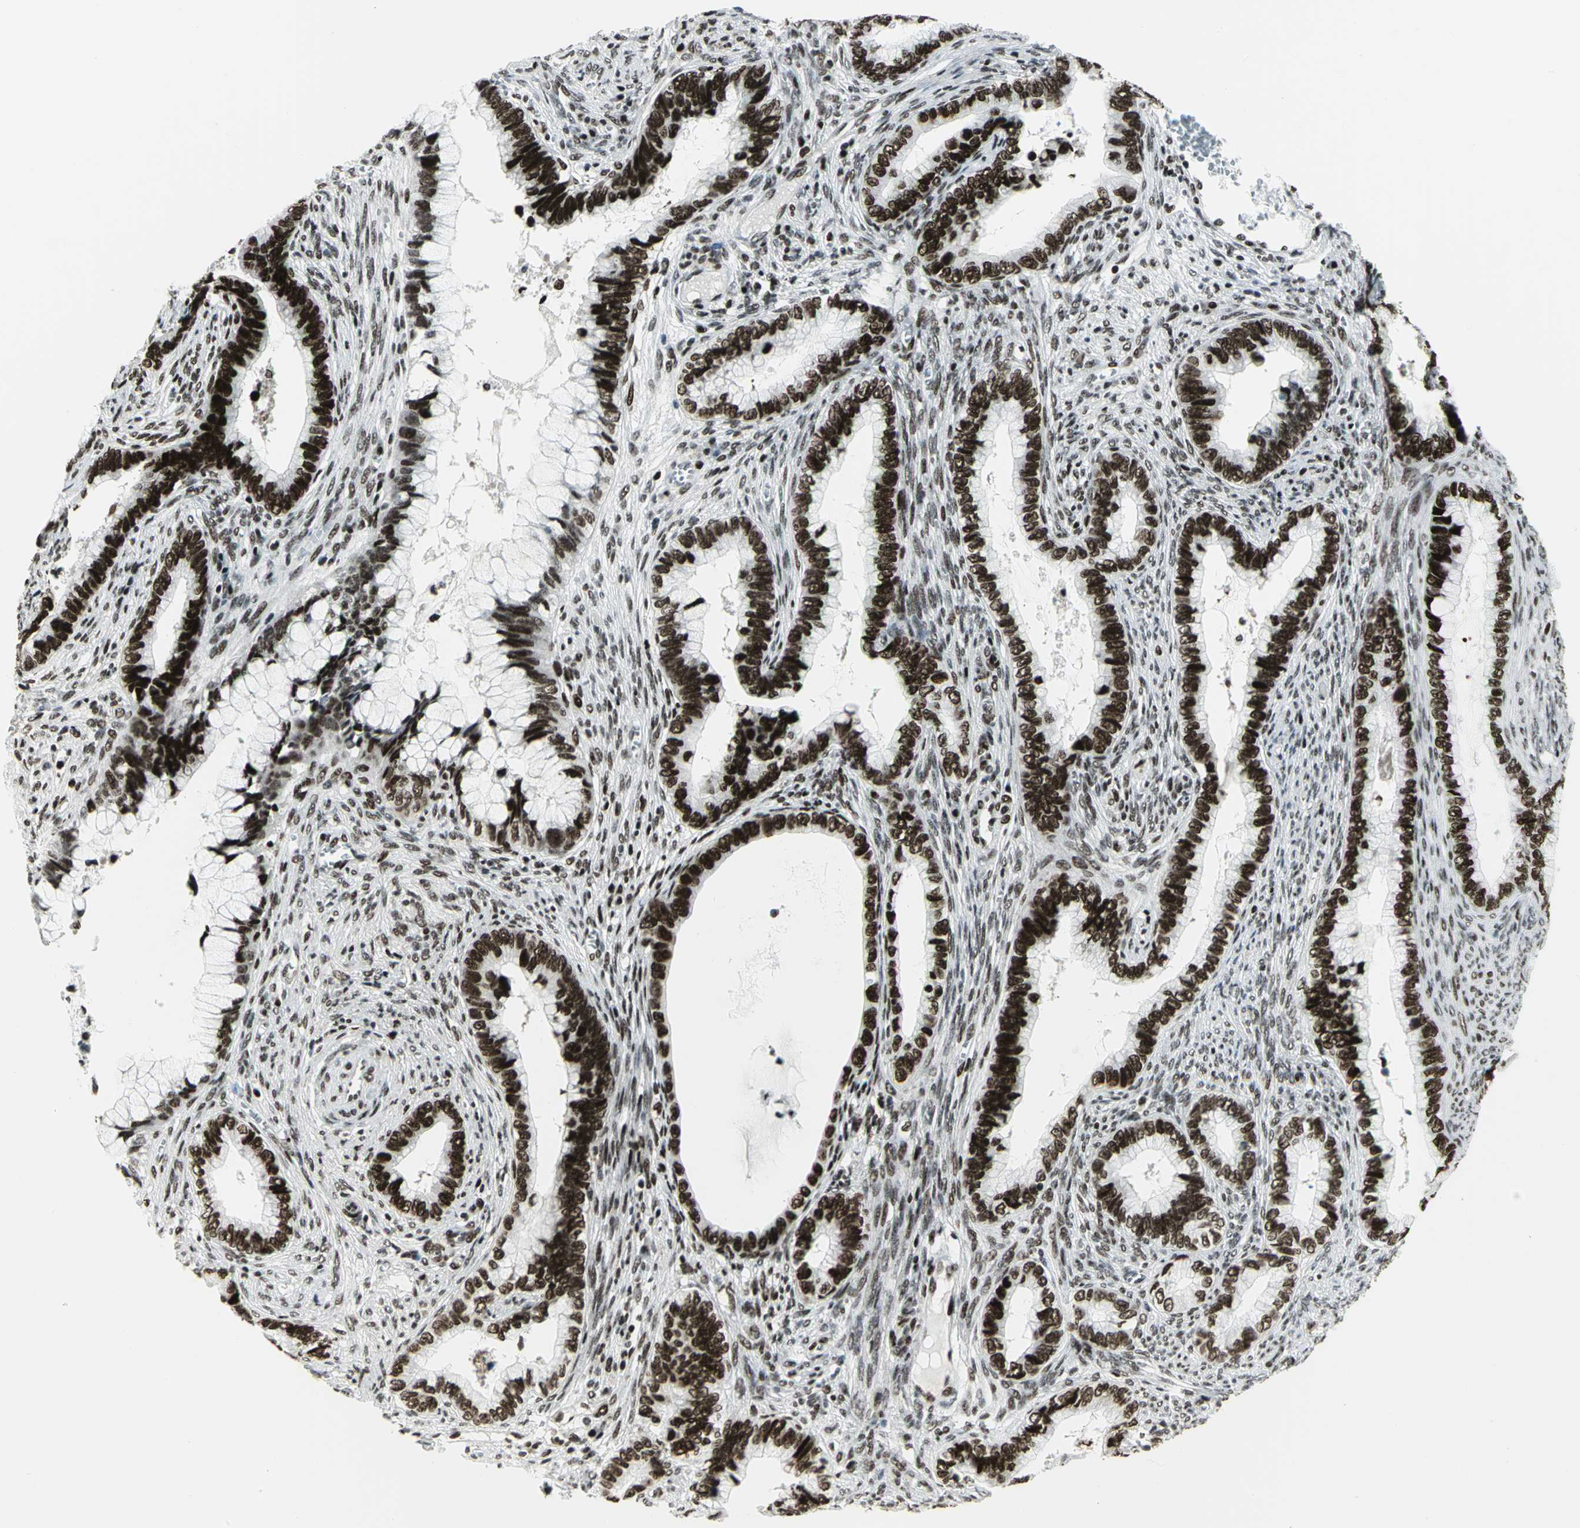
{"staining": {"intensity": "strong", "quantity": ">75%", "location": "nuclear"}, "tissue": "cervical cancer", "cell_type": "Tumor cells", "image_type": "cancer", "snomed": [{"axis": "morphology", "description": "Adenocarcinoma, NOS"}, {"axis": "topography", "description": "Cervix"}], "caption": "Immunohistochemistry micrograph of human adenocarcinoma (cervical) stained for a protein (brown), which exhibits high levels of strong nuclear positivity in approximately >75% of tumor cells.", "gene": "SMARCA4", "patient": {"sex": "female", "age": 44}}